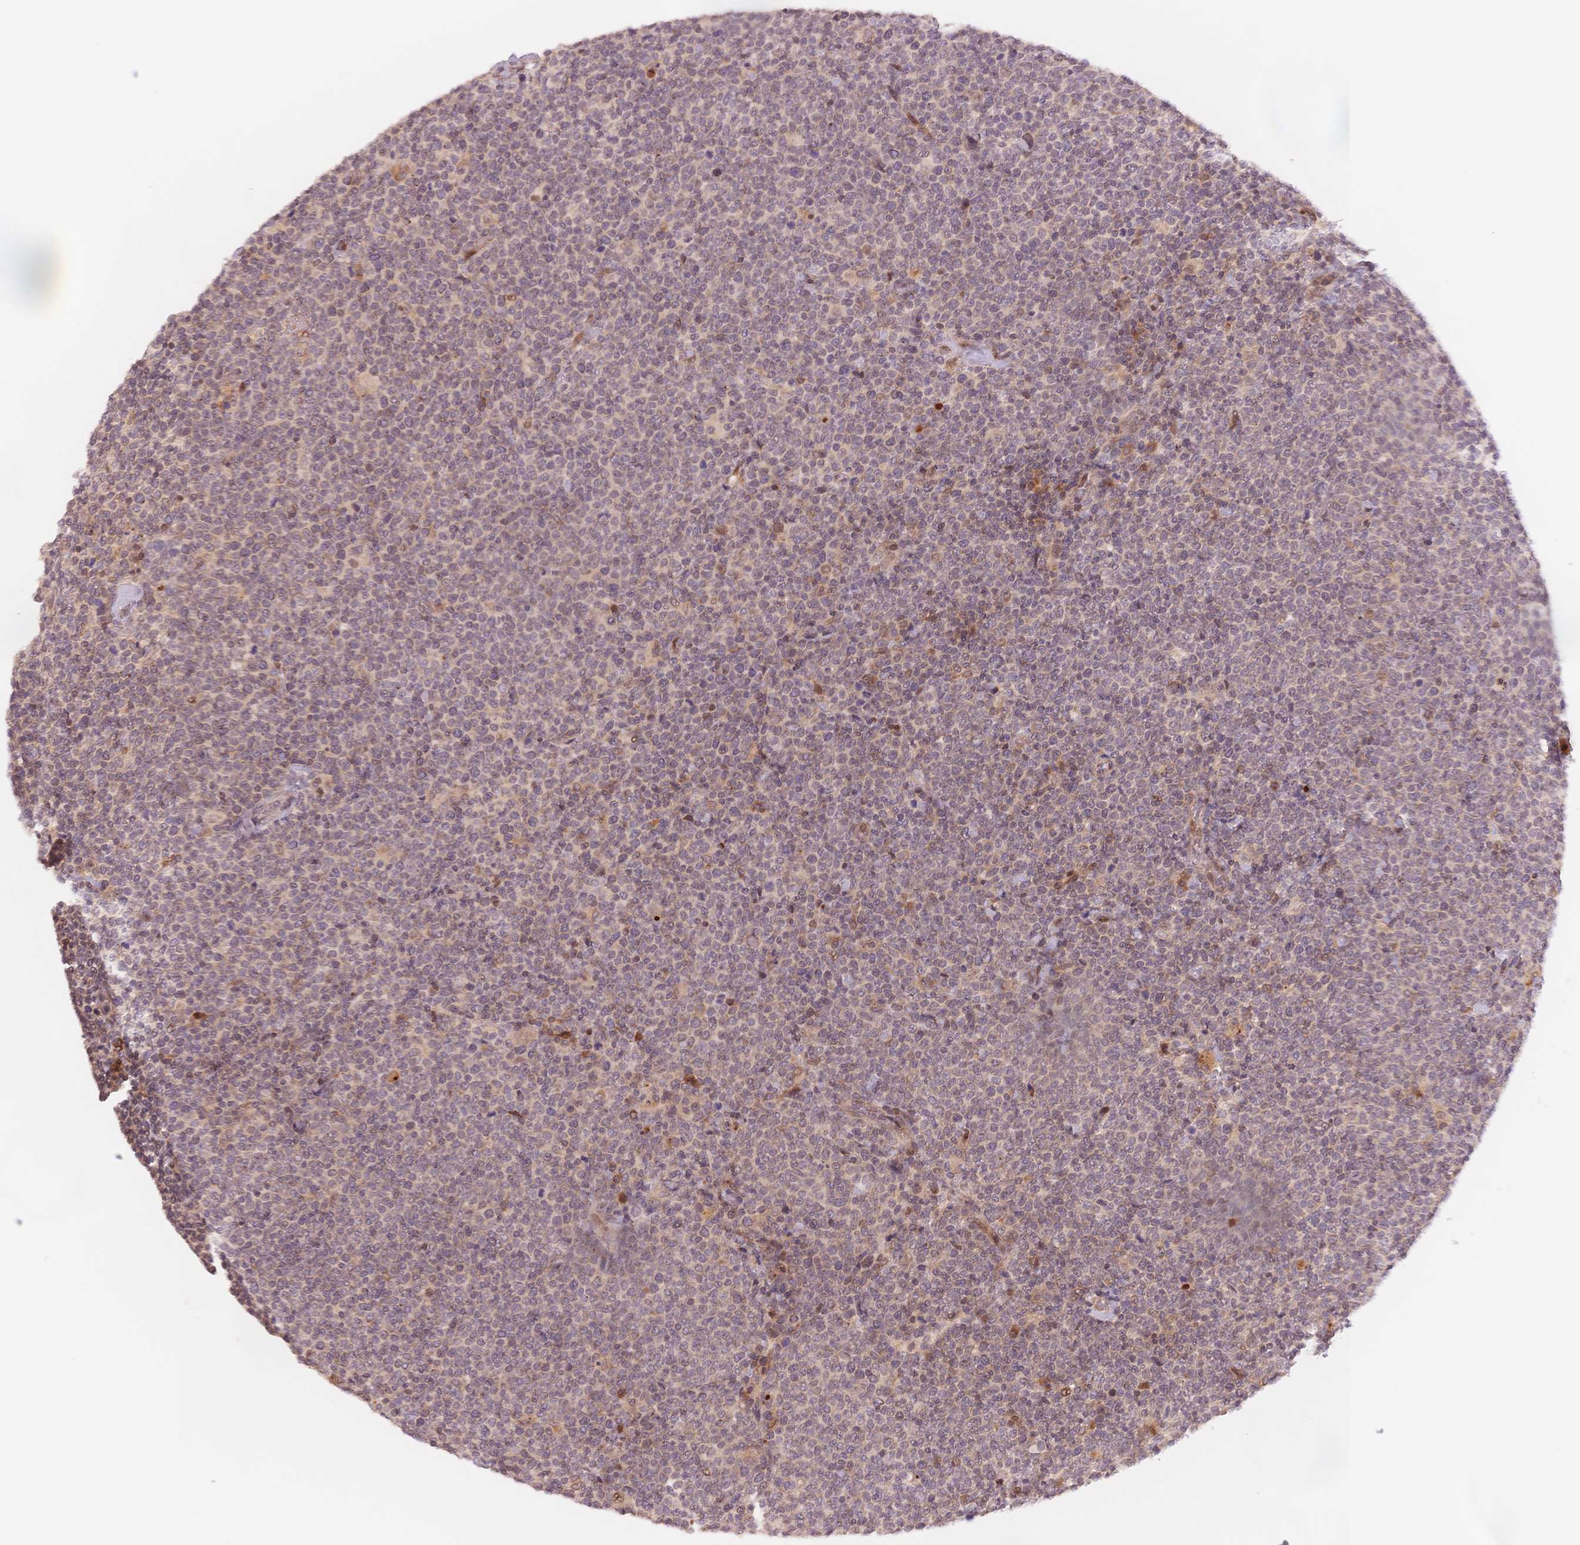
{"staining": {"intensity": "negative", "quantity": "none", "location": "none"}, "tissue": "lymphoma", "cell_type": "Tumor cells", "image_type": "cancer", "snomed": [{"axis": "morphology", "description": "Malignant lymphoma, non-Hodgkin's type, High grade"}, {"axis": "topography", "description": "Lymph node"}], "caption": "Immunohistochemistry (IHC) photomicrograph of lymphoma stained for a protein (brown), which displays no positivity in tumor cells.", "gene": "STK39", "patient": {"sex": "male", "age": 61}}